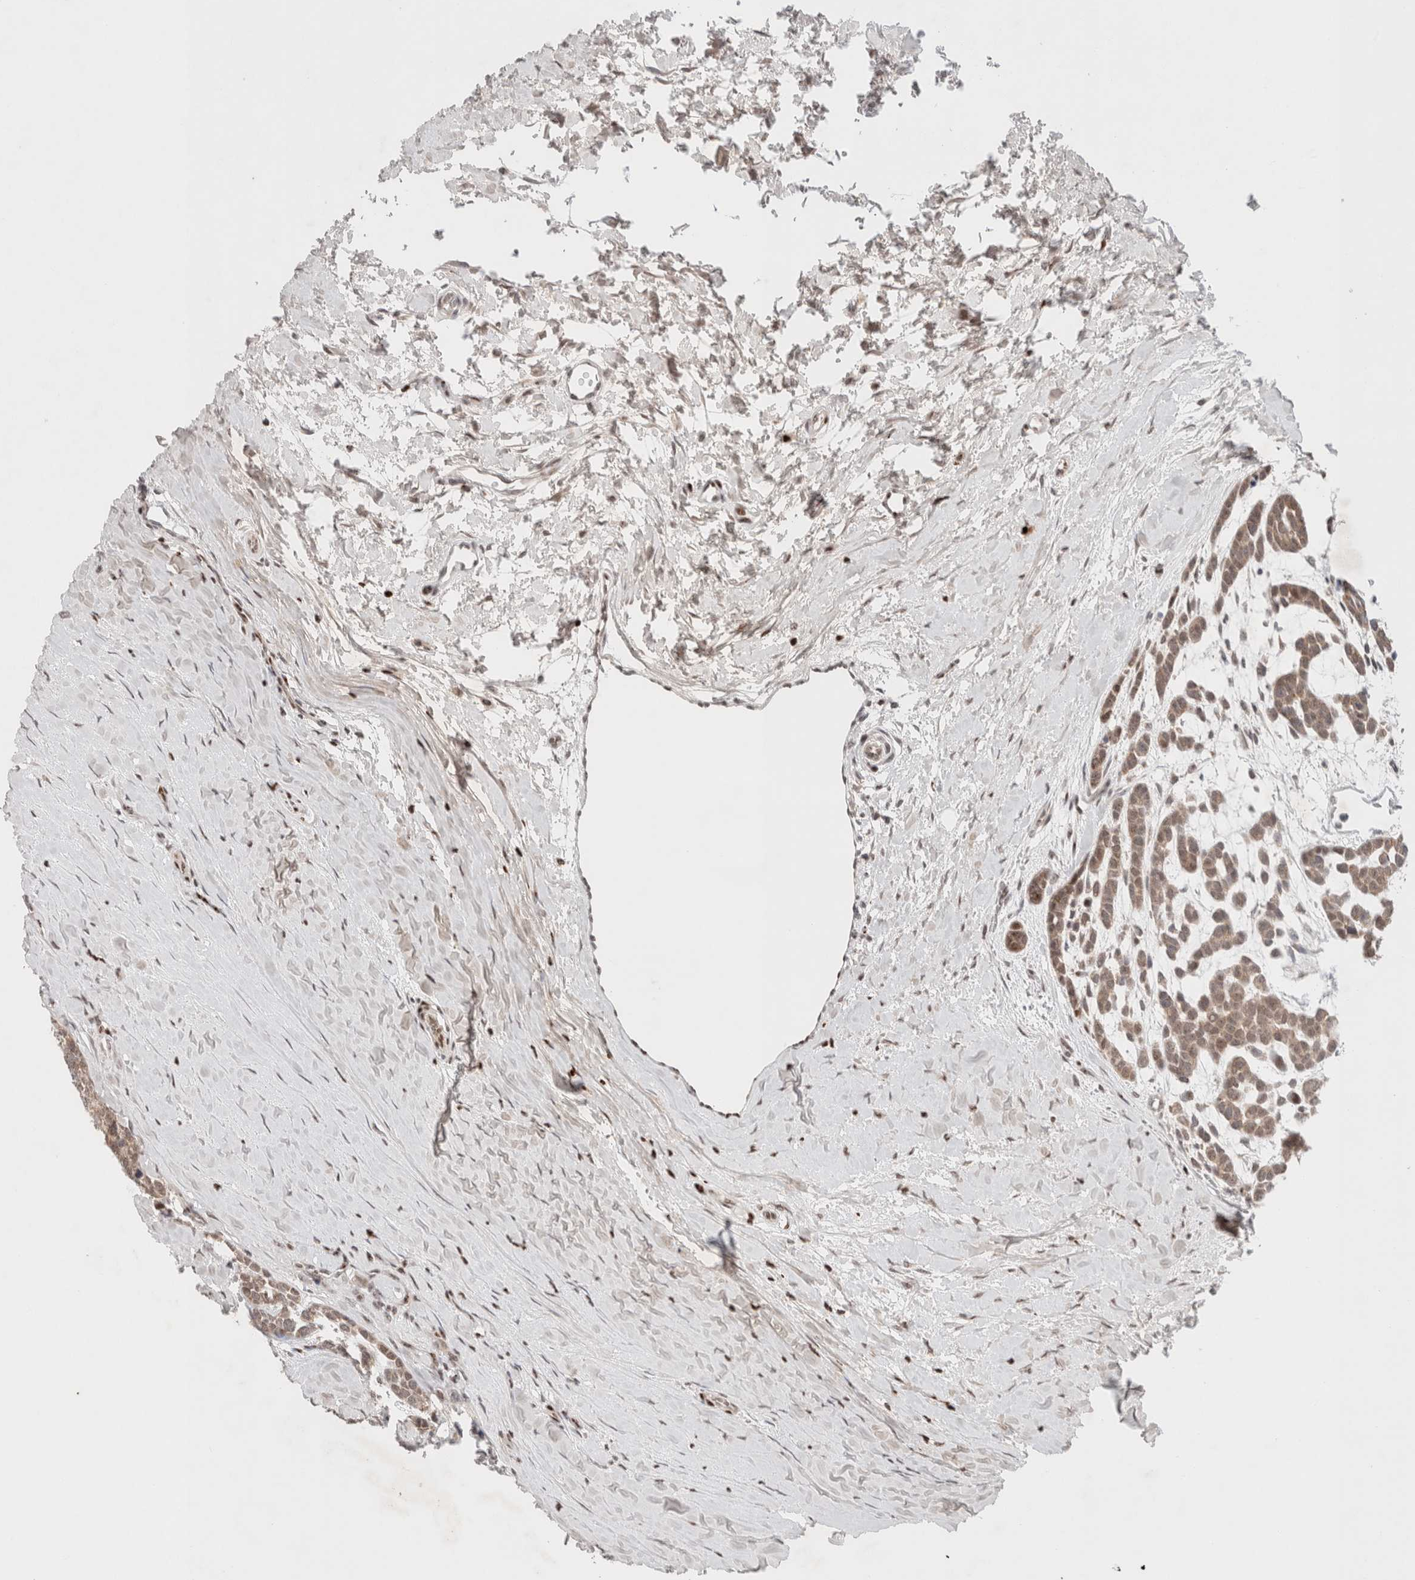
{"staining": {"intensity": "weak", "quantity": ">75%", "location": "cytoplasmic/membranous"}, "tissue": "head and neck cancer", "cell_type": "Tumor cells", "image_type": "cancer", "snomed": [{"axis": "morphology", "description": "Adenocarcinoma, NOS"}, {"axis": "morphology", "description": "Adenoma, NOS"}, {"axis": "topography", "description": "Head-Neck"}], "caption": "Tumor cells demonstrate weak cytoplasmic/membranous positivity in about >75% of cells in adenoma (head and neck). (brown staining indicates protein expression, while blue staining denotes nuclei).", "gene": "ERI3", "patient": {"sex": "female", "age": 55}}